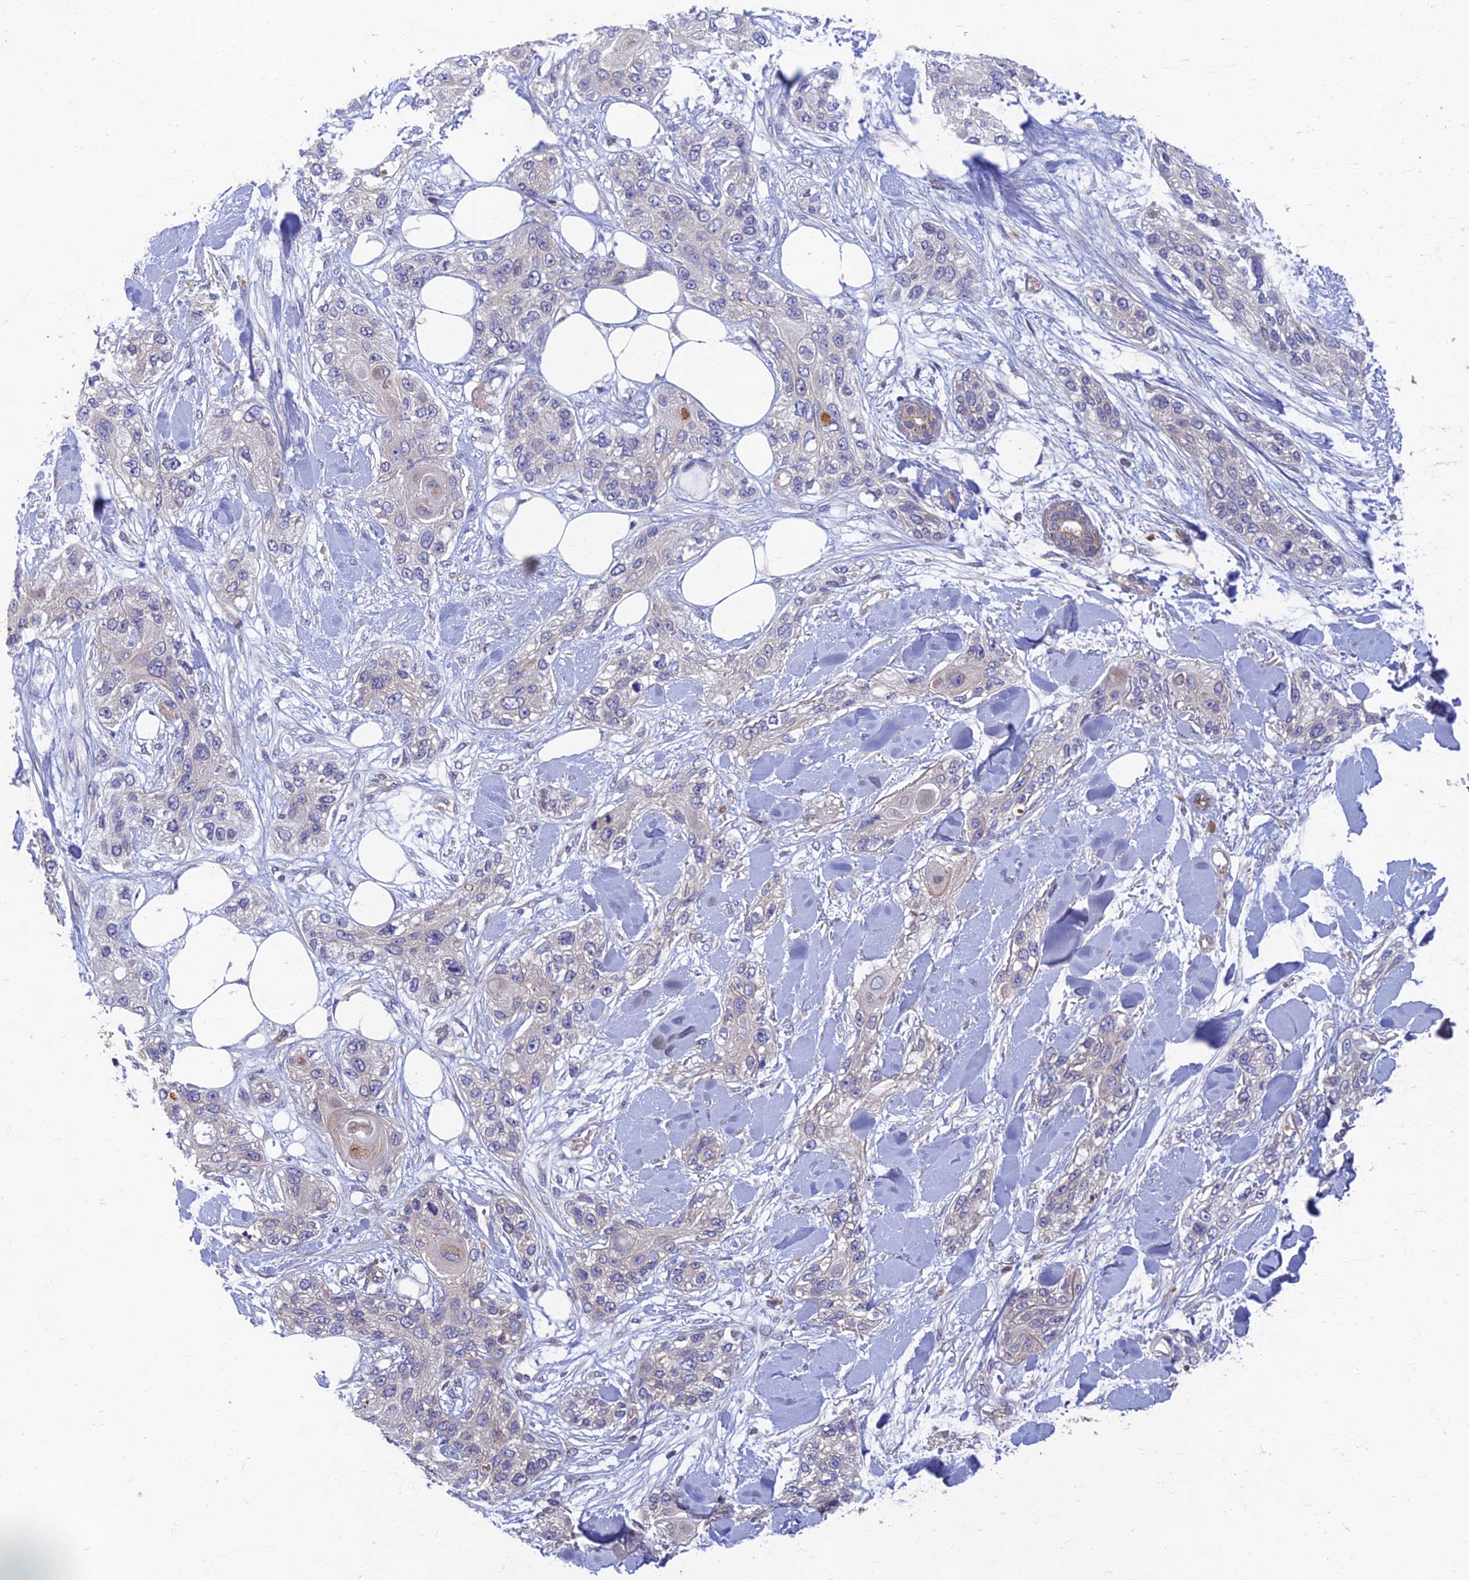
{"staining": {"intensity": "negative", "quantity": "none", "location": "none"}, "tissue": "skin cancer", "cell_type": "Tumor cells", "image_type": "cancer", "snomed": [{"axis": "morphology", "description": "Normal tissue, NOS"}, {"axis": "morphology", "description": "Squamous cell carcinoma, NOS"}, {"axis": "topography", "description": "Skin"}], "caption": "Squamous cell carcinoma (skin) was stained to show a protein in brown. There is no significant positivity in tumor cells.", "gene": "SOGA1", "patient": {"sex": "male", "age": 72}}